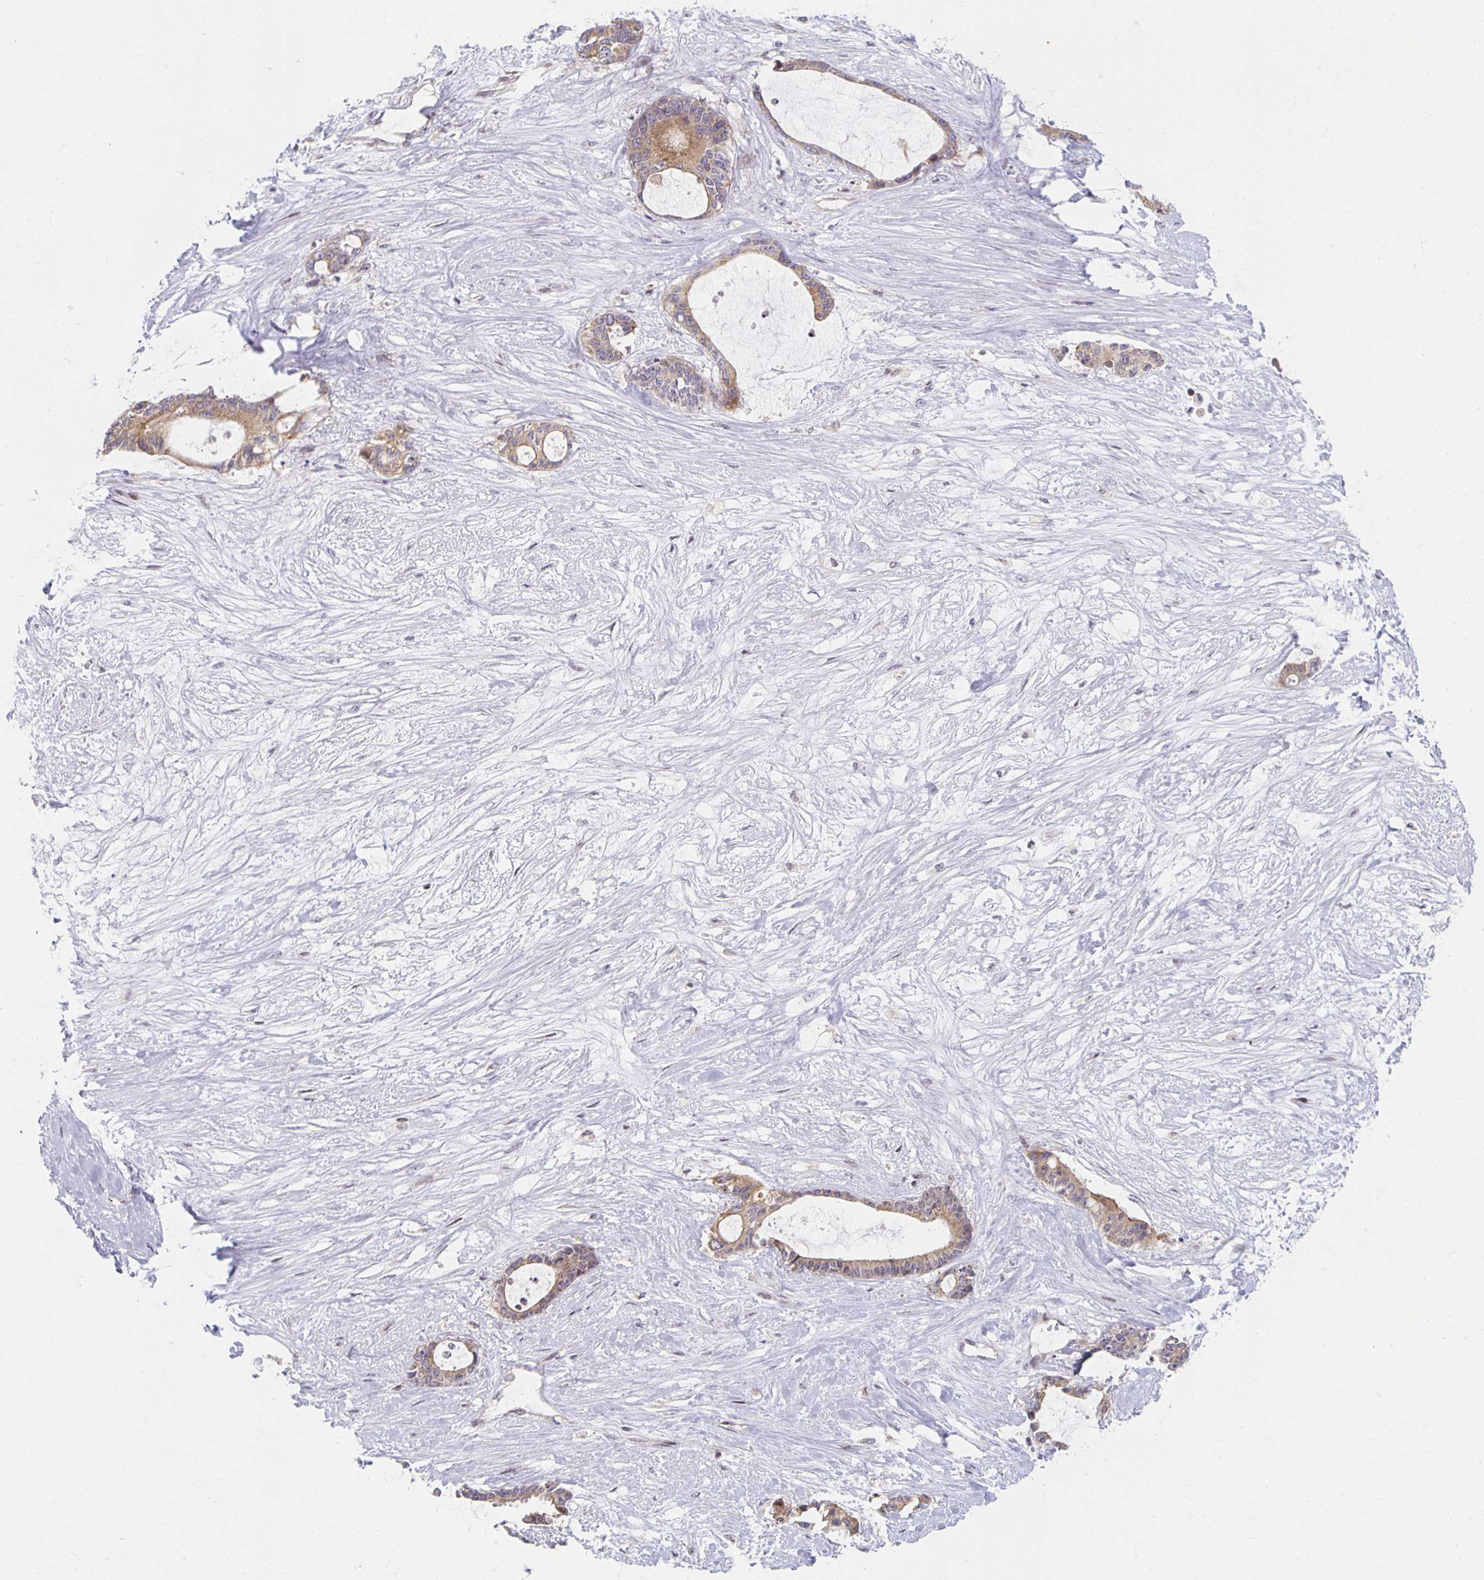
{"staining": {"intensity": "moderate", "quantity": ">75%", "location": "cytoplasmic/membranous"}, "tissue": "liver cancer", "cell_type": "Tumor cells", "image_type": "cancer", "snomed": [{"axis": "morphology", "description": "Normal tissue, NOS"}, {"axis": "morphology", "description": "Cholangiocarcinoma"}, {"axis": "topography", "description": "Liver"}, {"axis": "topography", "description": "Peripheral nerve tissue"}], "caption": "Tumor cells reveal moderate cytoplasmic/membranous positivity in approximately >75% of cells in liver cancer (cholangiocarcinoma). (DAB IHC with brightfield microscopy, high magnification).", "gene": "HCFC1R1", "patient": {"sex": "female", "age": 73}}